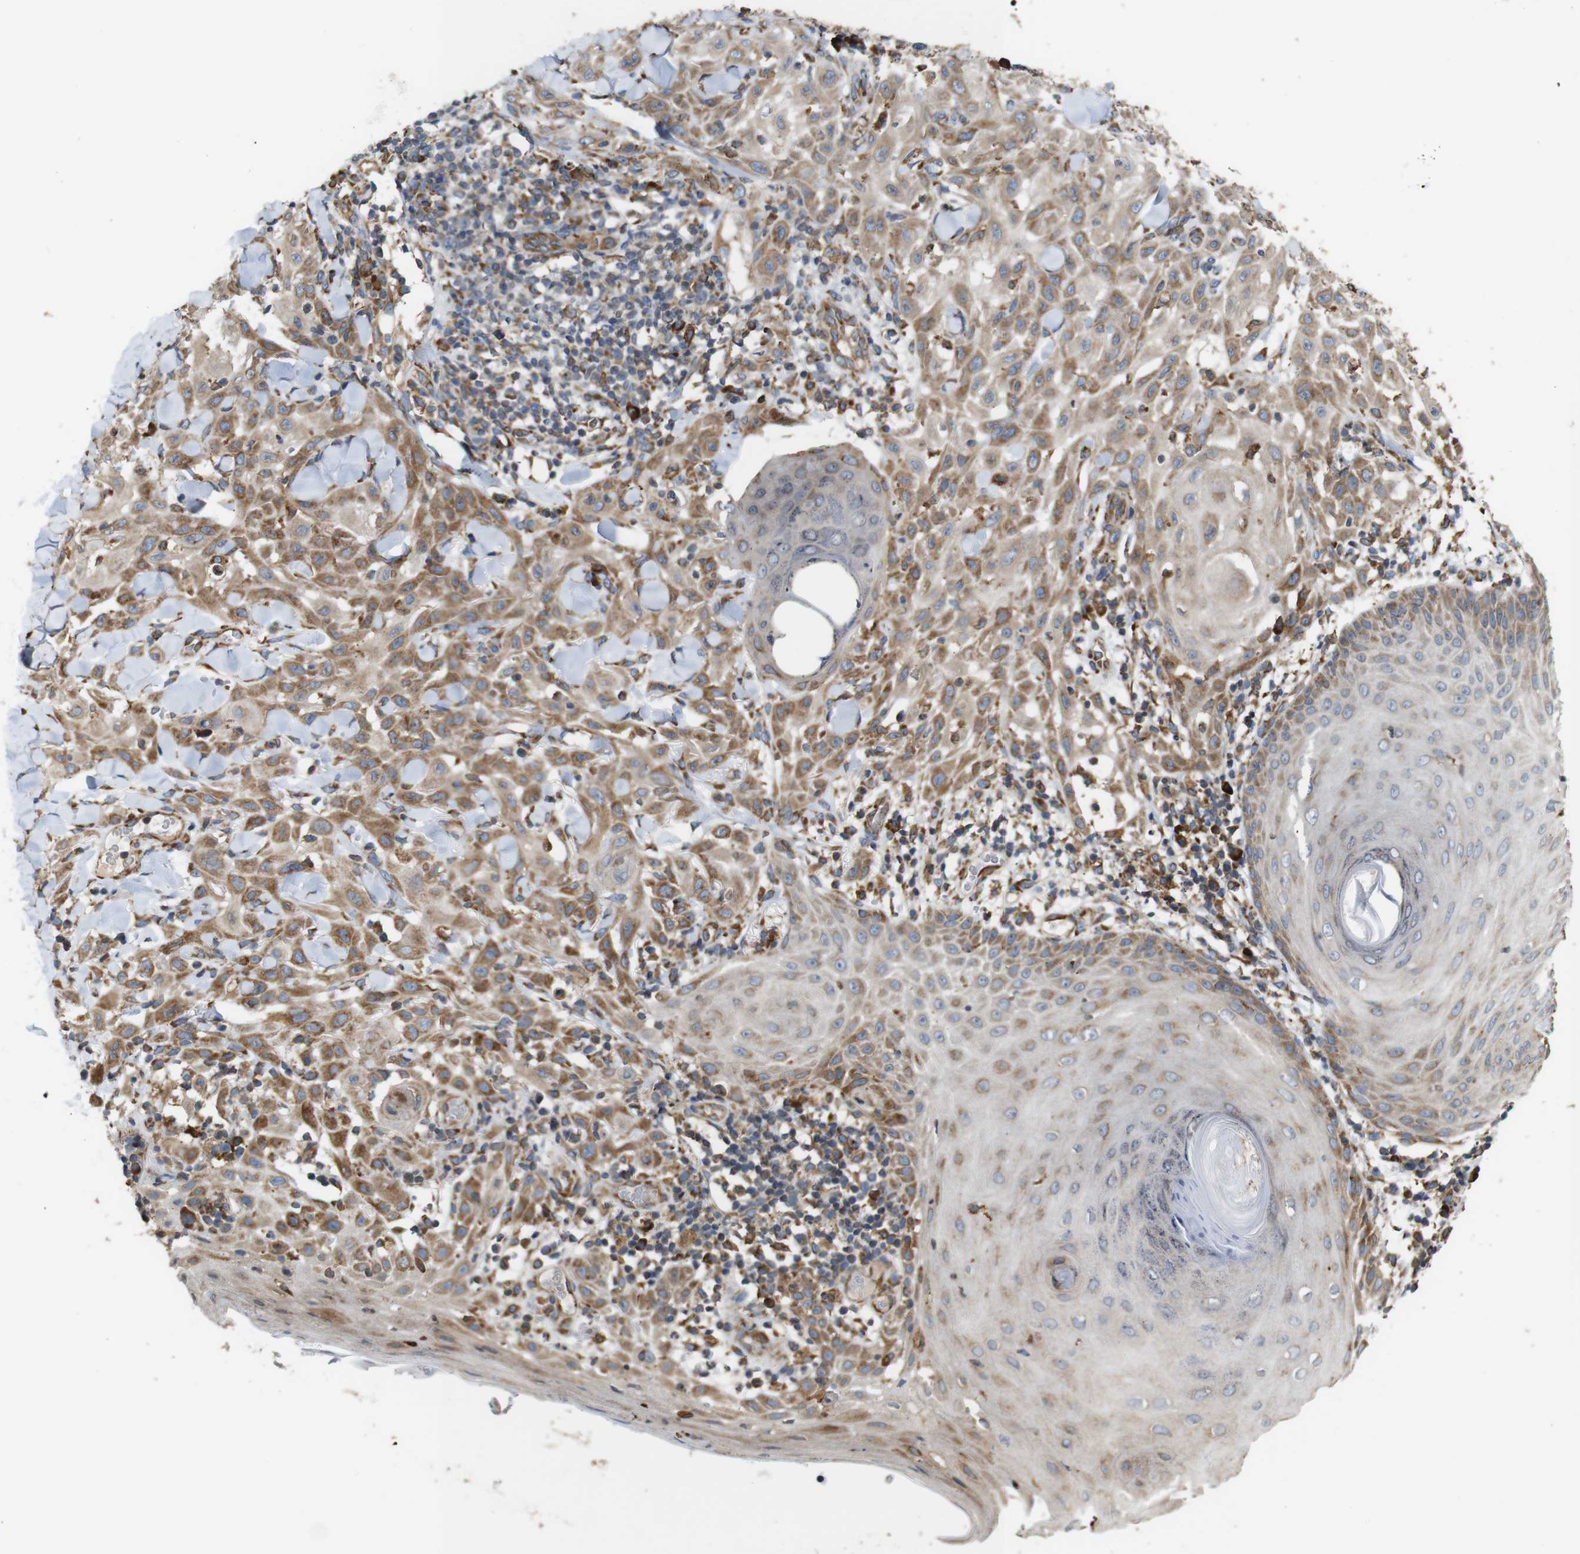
{"staining": {"intensity": "moderate", "quantity": ">75%", "location": "cytoplasmic/membranous"}, "tissue": "skin cancer", "cell_type": "Tumor cells", "image_type": "cancer", "snomed": [{"axis": "morphology", "description": "Squamous cell carcinoma, NOS"}, {"axis": "topography", "description": "Skin"}], "caption": "Moderate cytoplasmic/membranous protein expression is appreciated in about >75% of tumor cells in skin squamous cell carcinoma.", "gene": "UGGT1", "patient": {"sex": "male", "age": 24}}